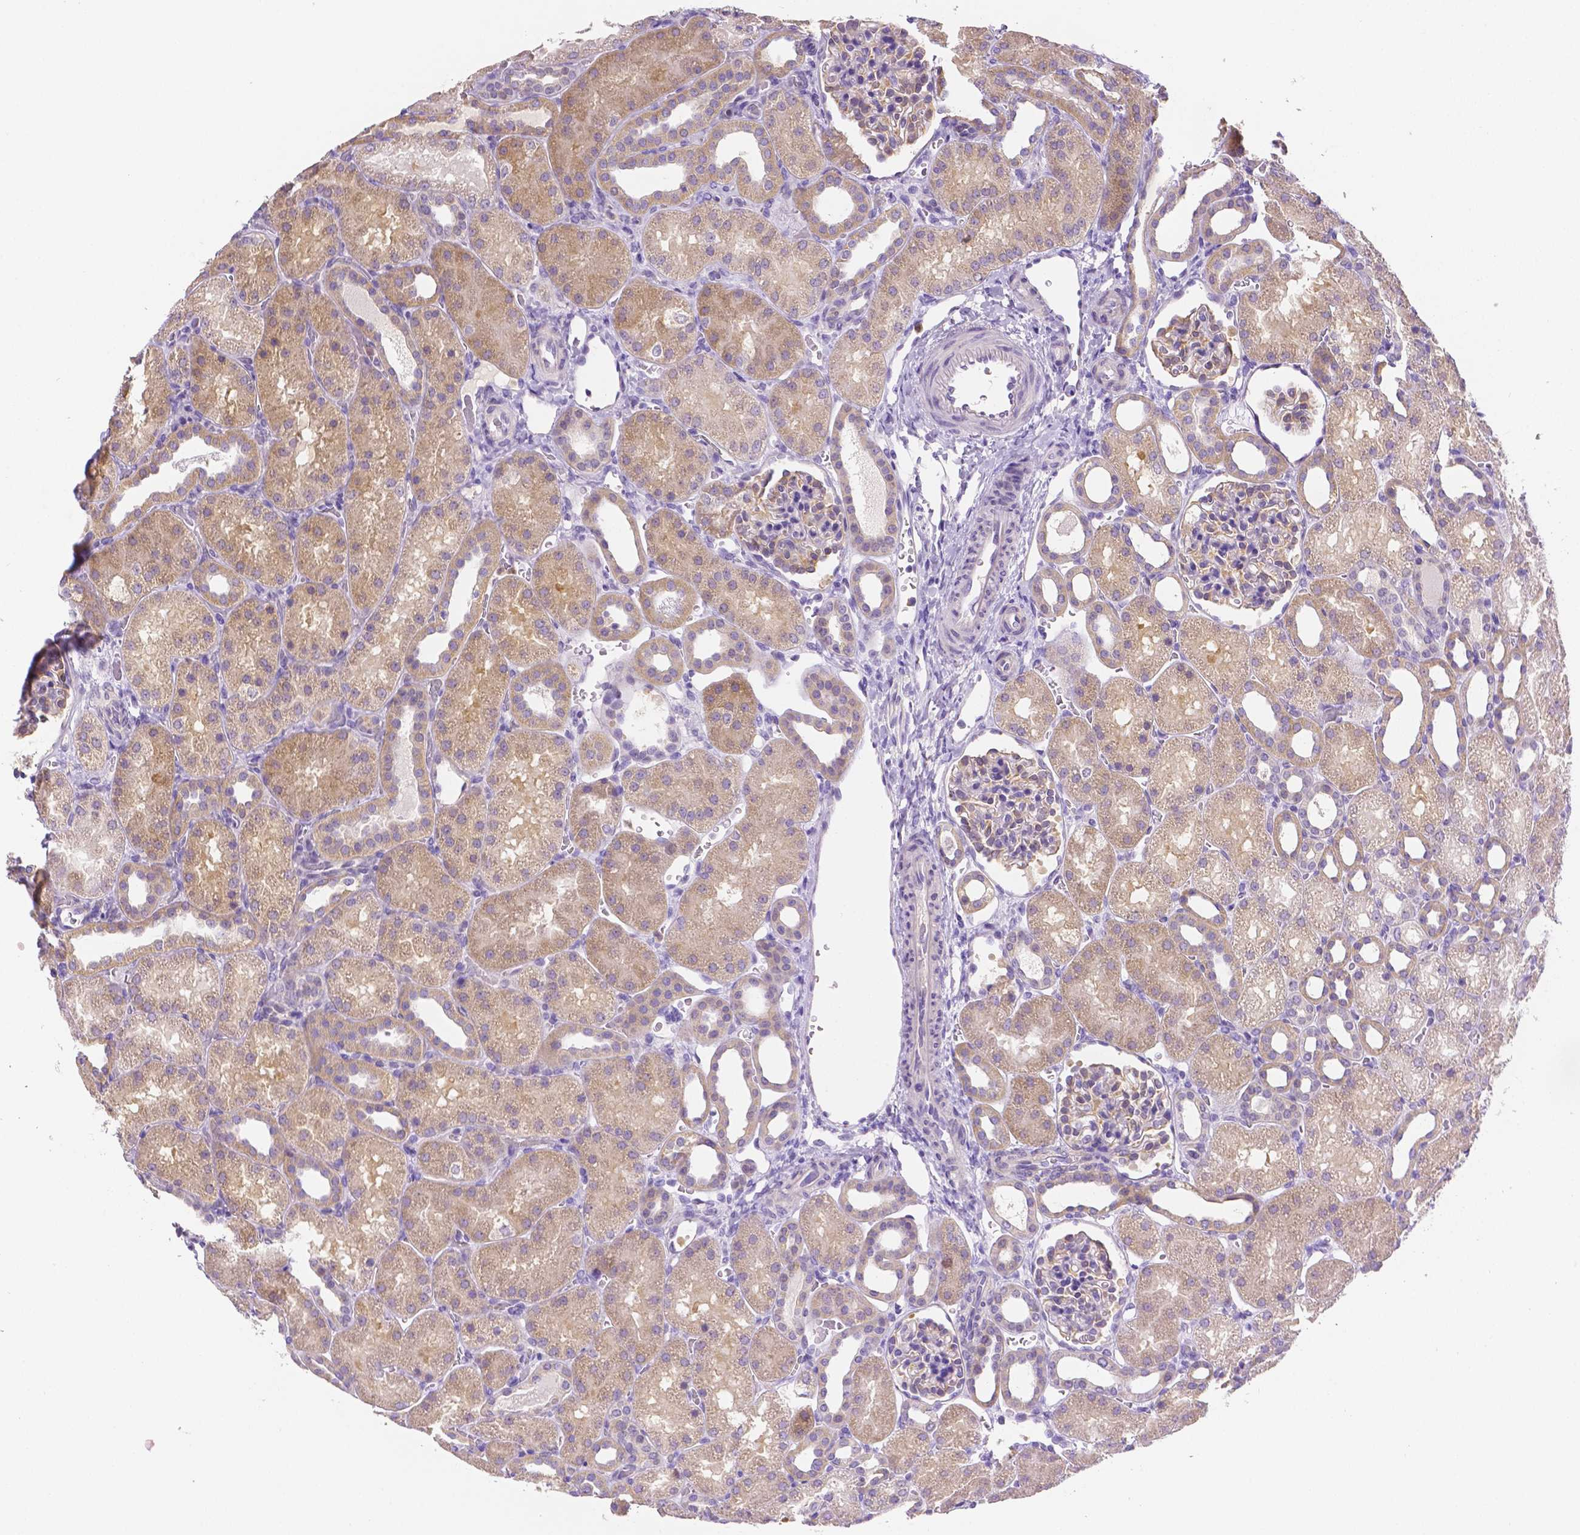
{"staining": {"intensity": "negative", "quantity": "none", "location": "none"}, "tissue": "kidney", "cell_type": "Cells in glomeruli", "image_type": "normal", "snomed": [{"axis": "morphology", "description": "Normal tissue, NOS"}, {"axis": "topography", "description": "Kidney"}], "caption": "High power microscopy histopathology image of an immunohistochemistry (IHC) histopathology image of benign kidney, revealing no significant positivity in cells in glomeruli. The staining is performed using DAB (3,3'-diaminobenzidine) brown chromogen with nuclei counter-stained in using hematoxylin.", "gene": "NXPH2", "patient": {"sex": "male", "age": 2}}